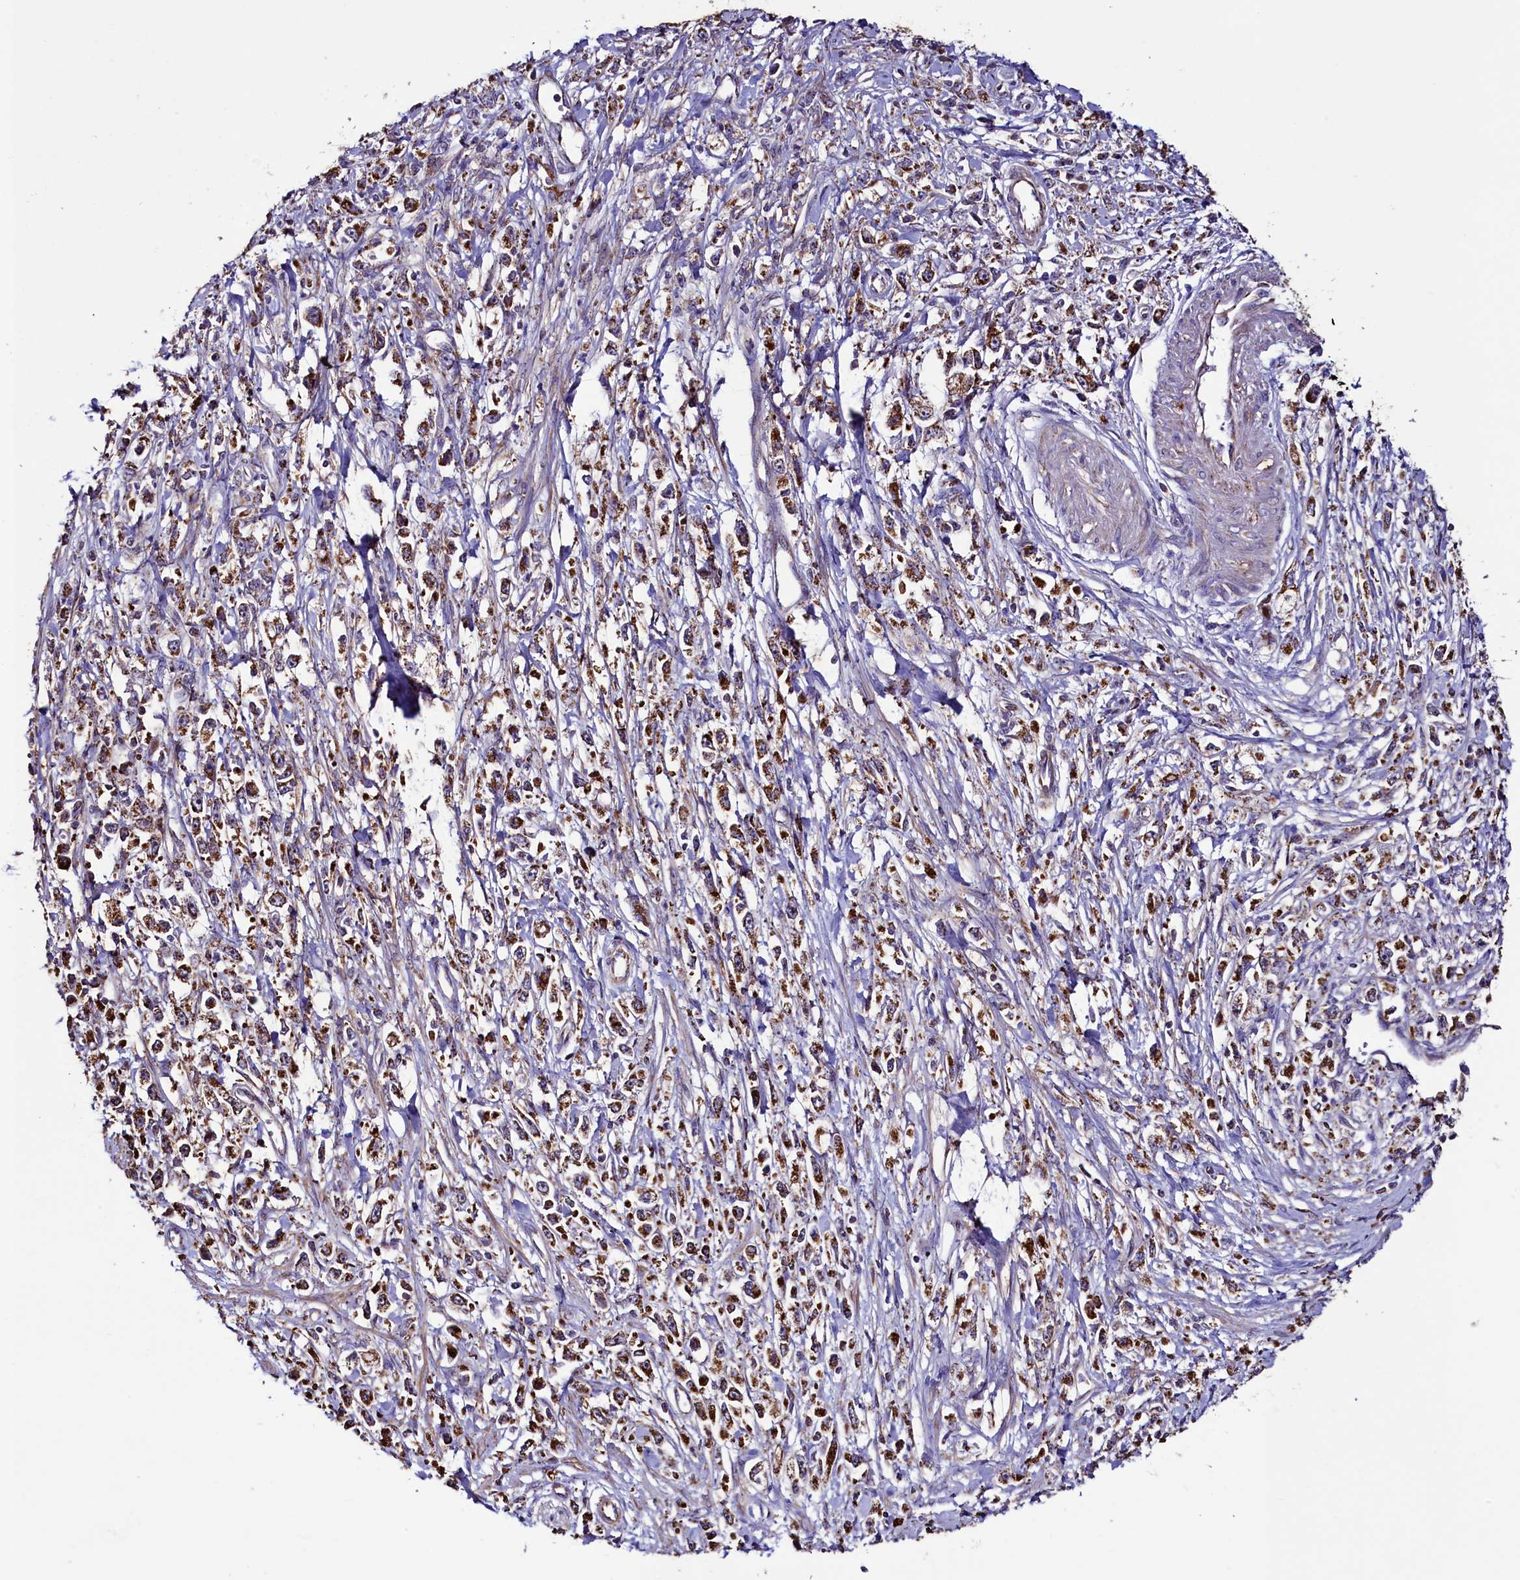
{"staining": {"intensity": "moderate", "quantity": ">75%", "location": "cytoplasmic/membranous"}, "tissue": "stomach cancer", "cell_type": "Tumor cells", "image_type": "cancer", "snomed": [{"axis": "morphology", "description": "Adenocarcinoma, NOS"}, {"axis": "topography", "description": "Stomach"}], "caption": "A micrograph of human stomach cancer stained for a protein exhibits moderate cytoplasmic/membranous brown staining in tumor cells. Nuclei are stained in blue.", "gene": "STARD5", "patient": {"sex": "female", "age": 59}}